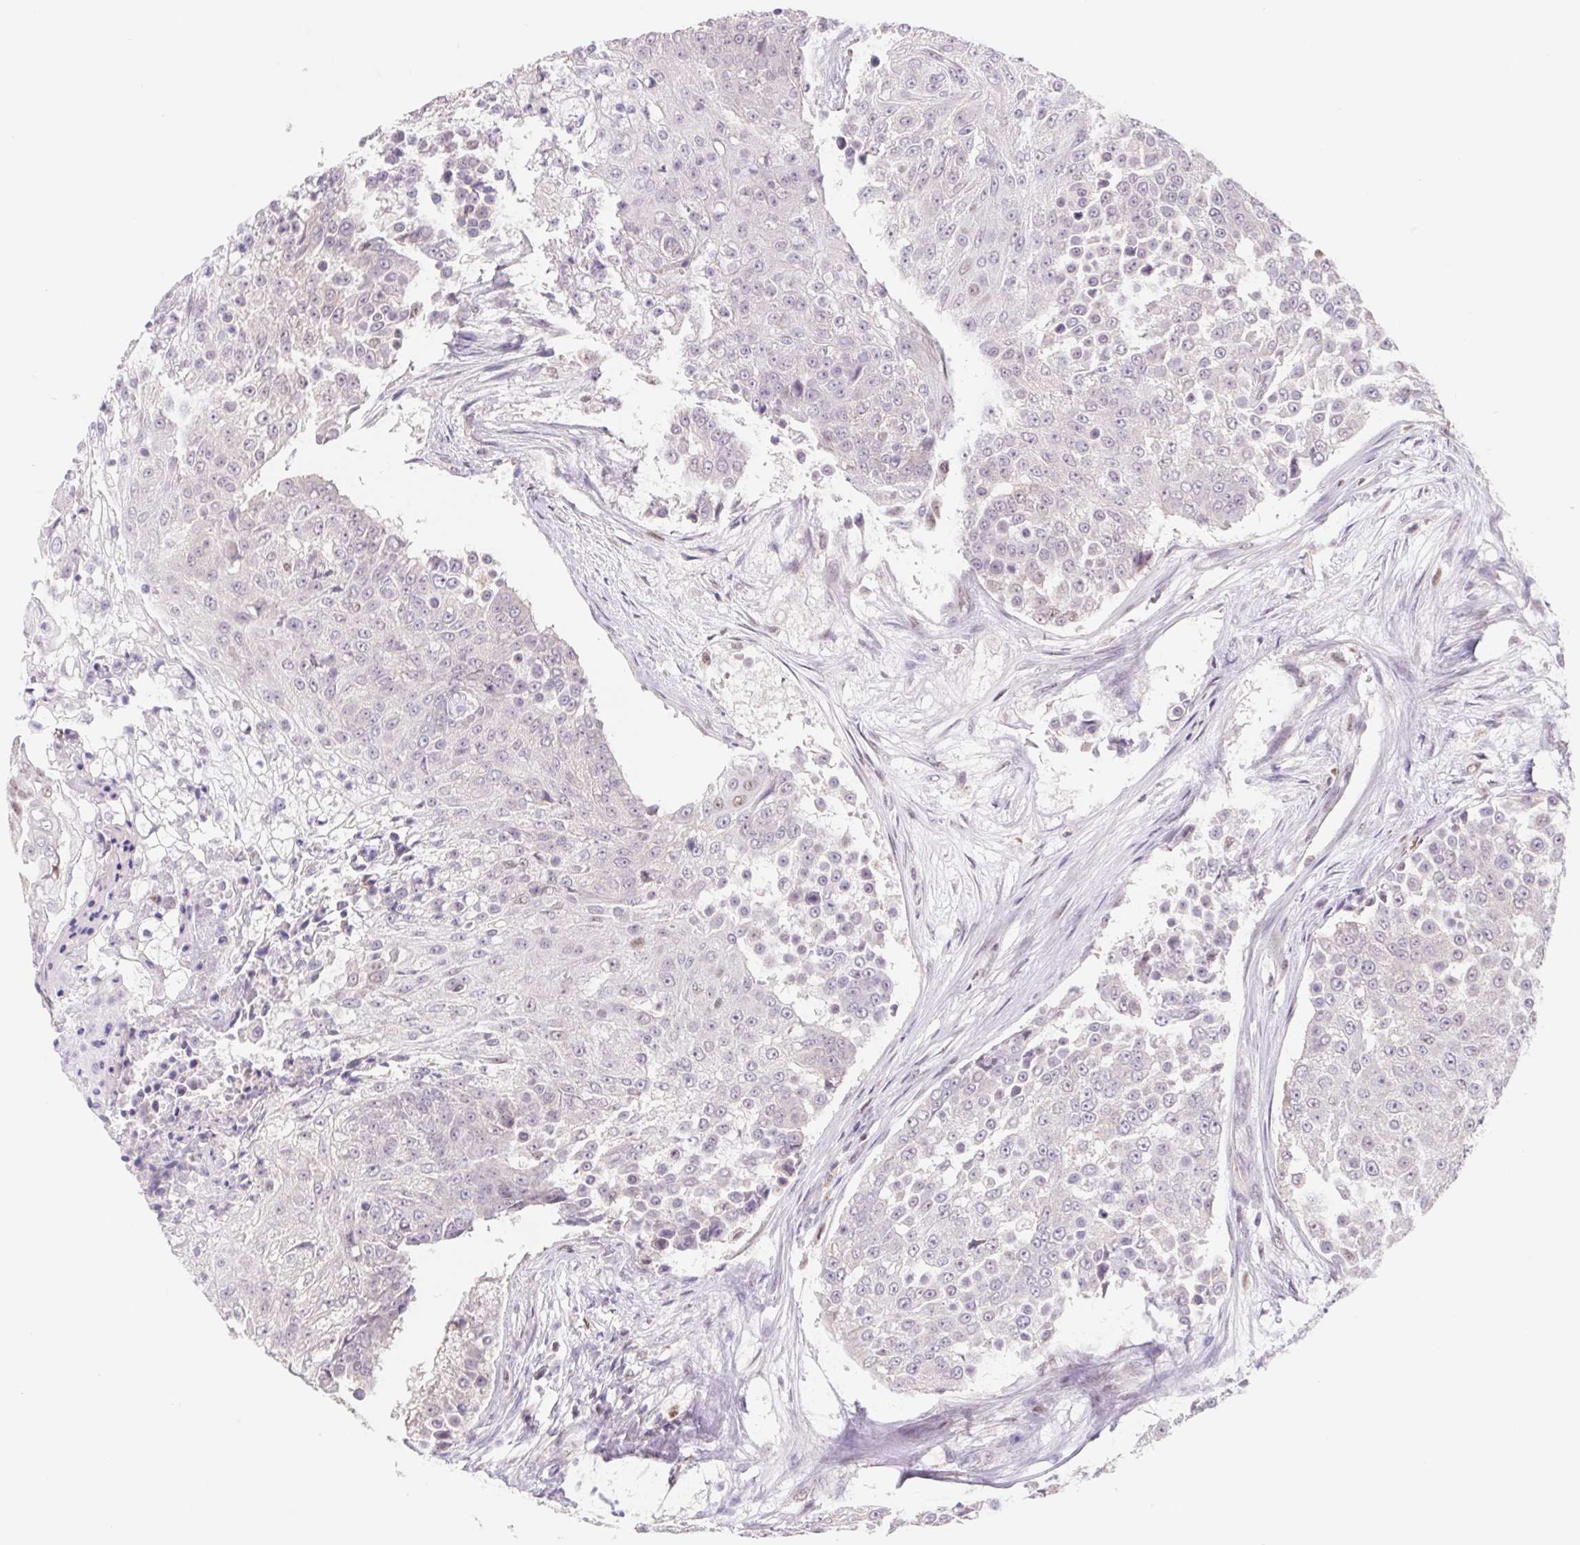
{"staining": {"intensity": "negative", "quantity": "none", "location": "none"}, "tissue": "urothelial cancer", "cell_type": "Tumor cells", "image_type": "cancer", "snomed": [{"axis": "morphology", "description": "Urothelial carcinoma, High grade"}, {"axis": "topography", "description": "Urinary bladder"}], "caption": "The image displays no staining of tumor cells in urothelial cancer.", "gene": "TRERF1", "patient": {"sex": "female", "age": 63}}